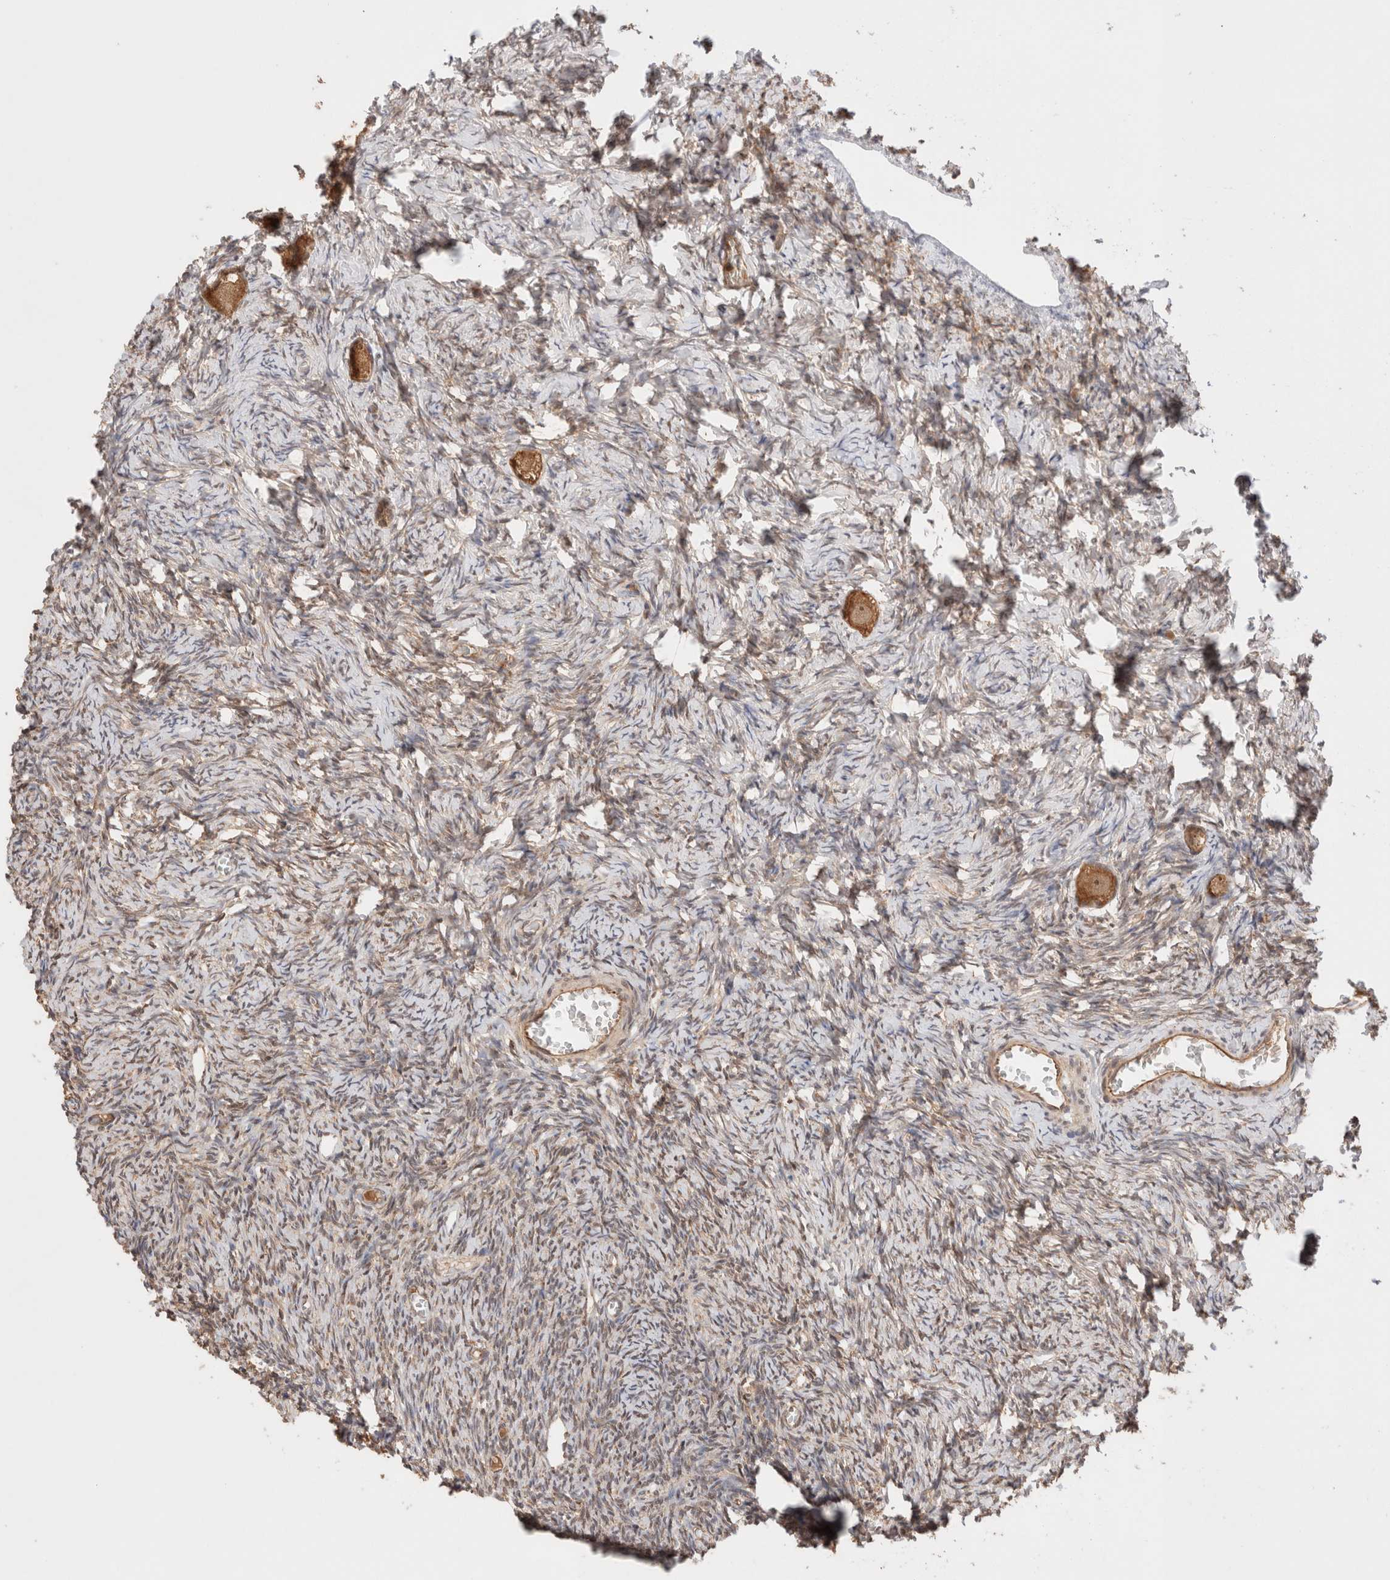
{"staining": {"intensity": "moderate", "quantity": ">75%", "location": "cytoplasmic/membranous,nuclear"}, "tissue": "ovary", "cell_type": "Follicle cells", "image_type": "normal", "snomed": [{"axis": "morphology", "description": "Normal tissue, NOS"}, {"axis": "topography", "description": "Ovary"}], "caption": "A photomicrograph showing moderate cytoplasmic/membranous,nuclear positivity in approximately >75% of follicle cells in normal ovary, as visualized by brown immunohistochemical staining.", "gene": "SIKE1", "patient": {"sex": "female", "age": 27}}